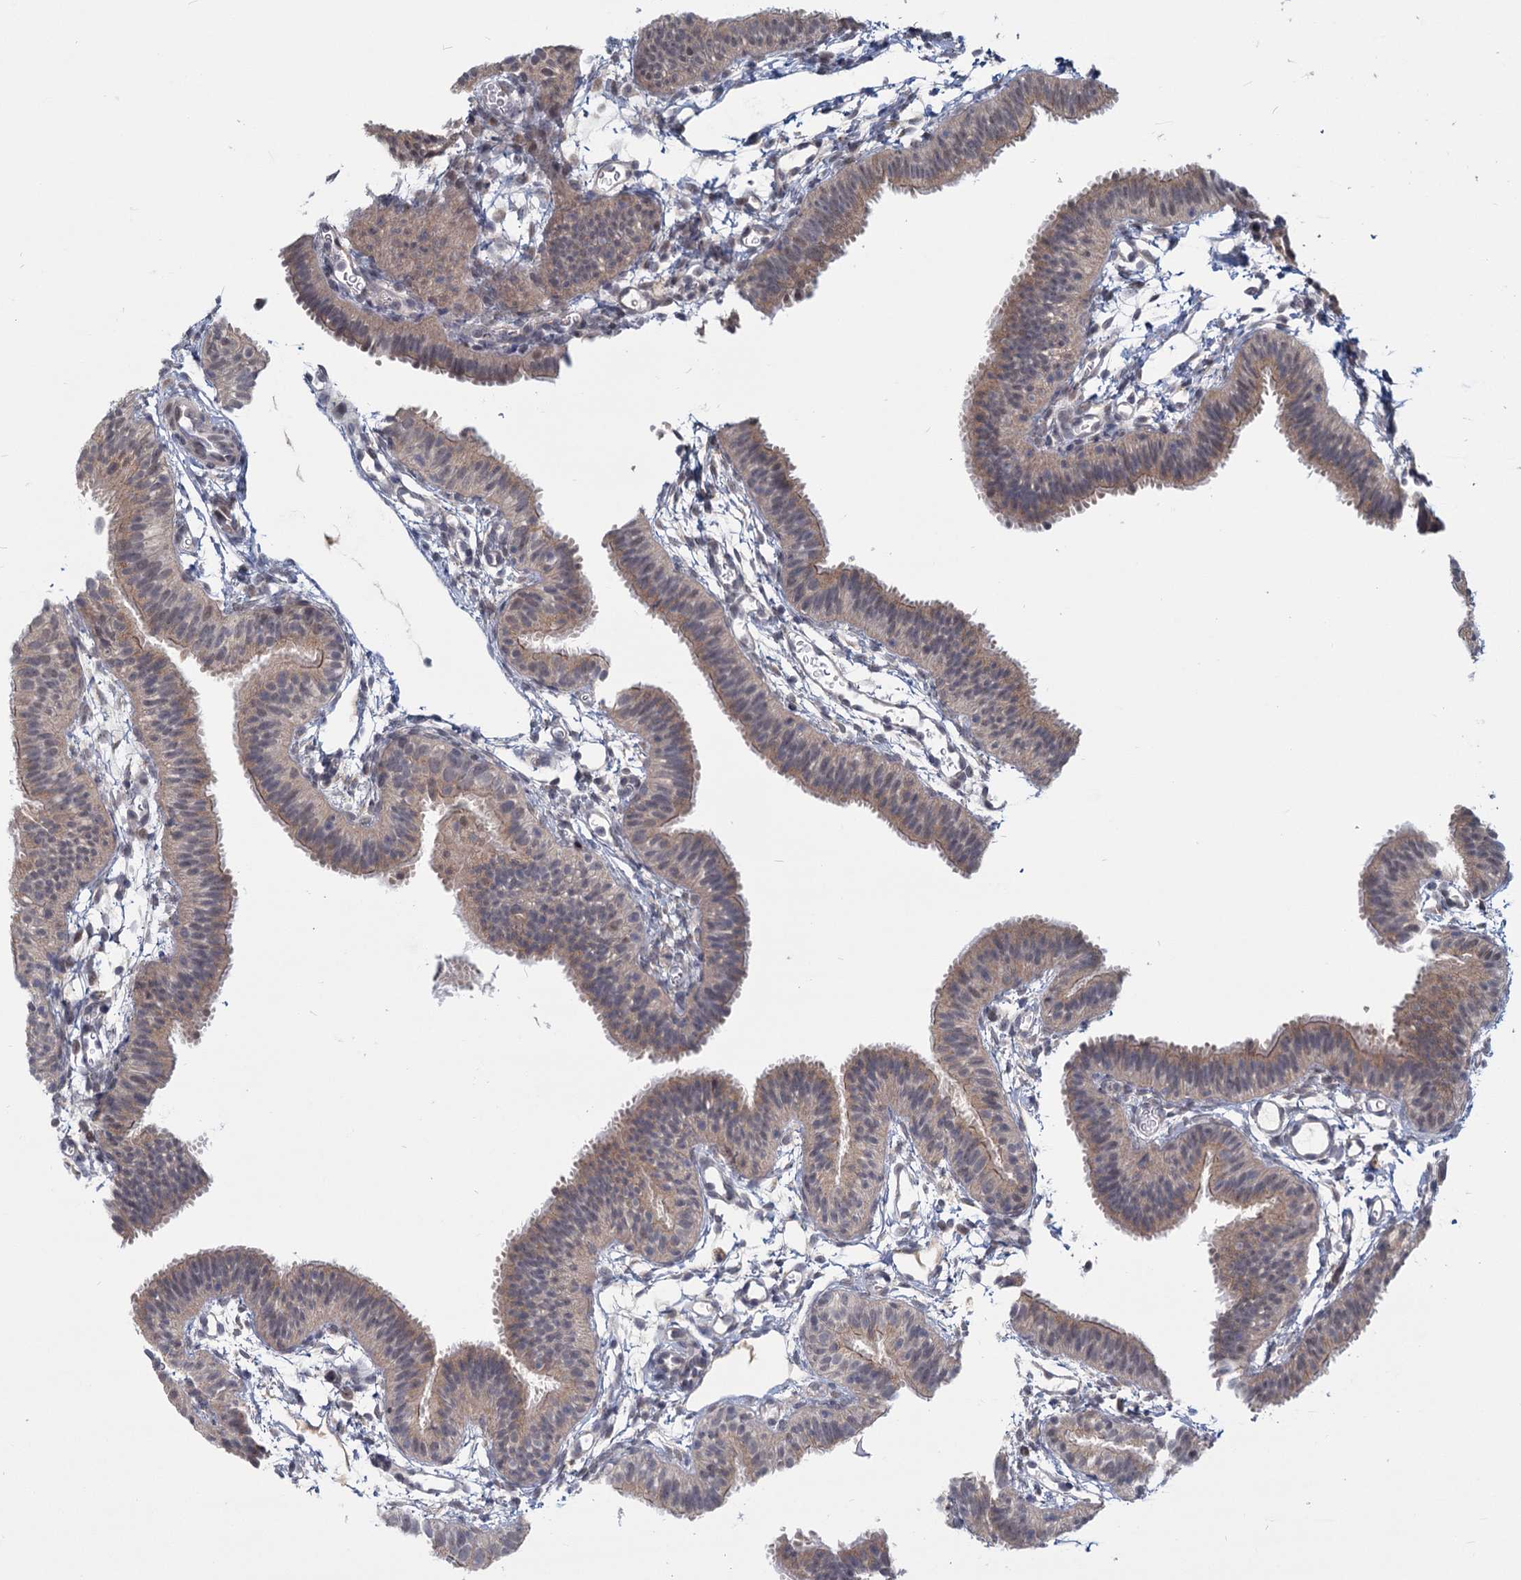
{"staining": {"intensity": "moderate", "quantity": "25%-75%", "location": "cytoplasmic/membranous"}, "tissue": "fallopian tube", "cell_type": "Glandular cells", "image_type": "normal", "snomed": [{"axis": "morphology", "description": "Normal tissue, NOS"}, {"axis": "topography", "description": "Fallopian tube"}], "caption": "Protein staining shows moderate cytoplasmic/membranous expression in about 25%-75% of glandular cells in benign fallopian tube.", "gene": "STAP1", "patient": {"sex": "female", "age": 35}}